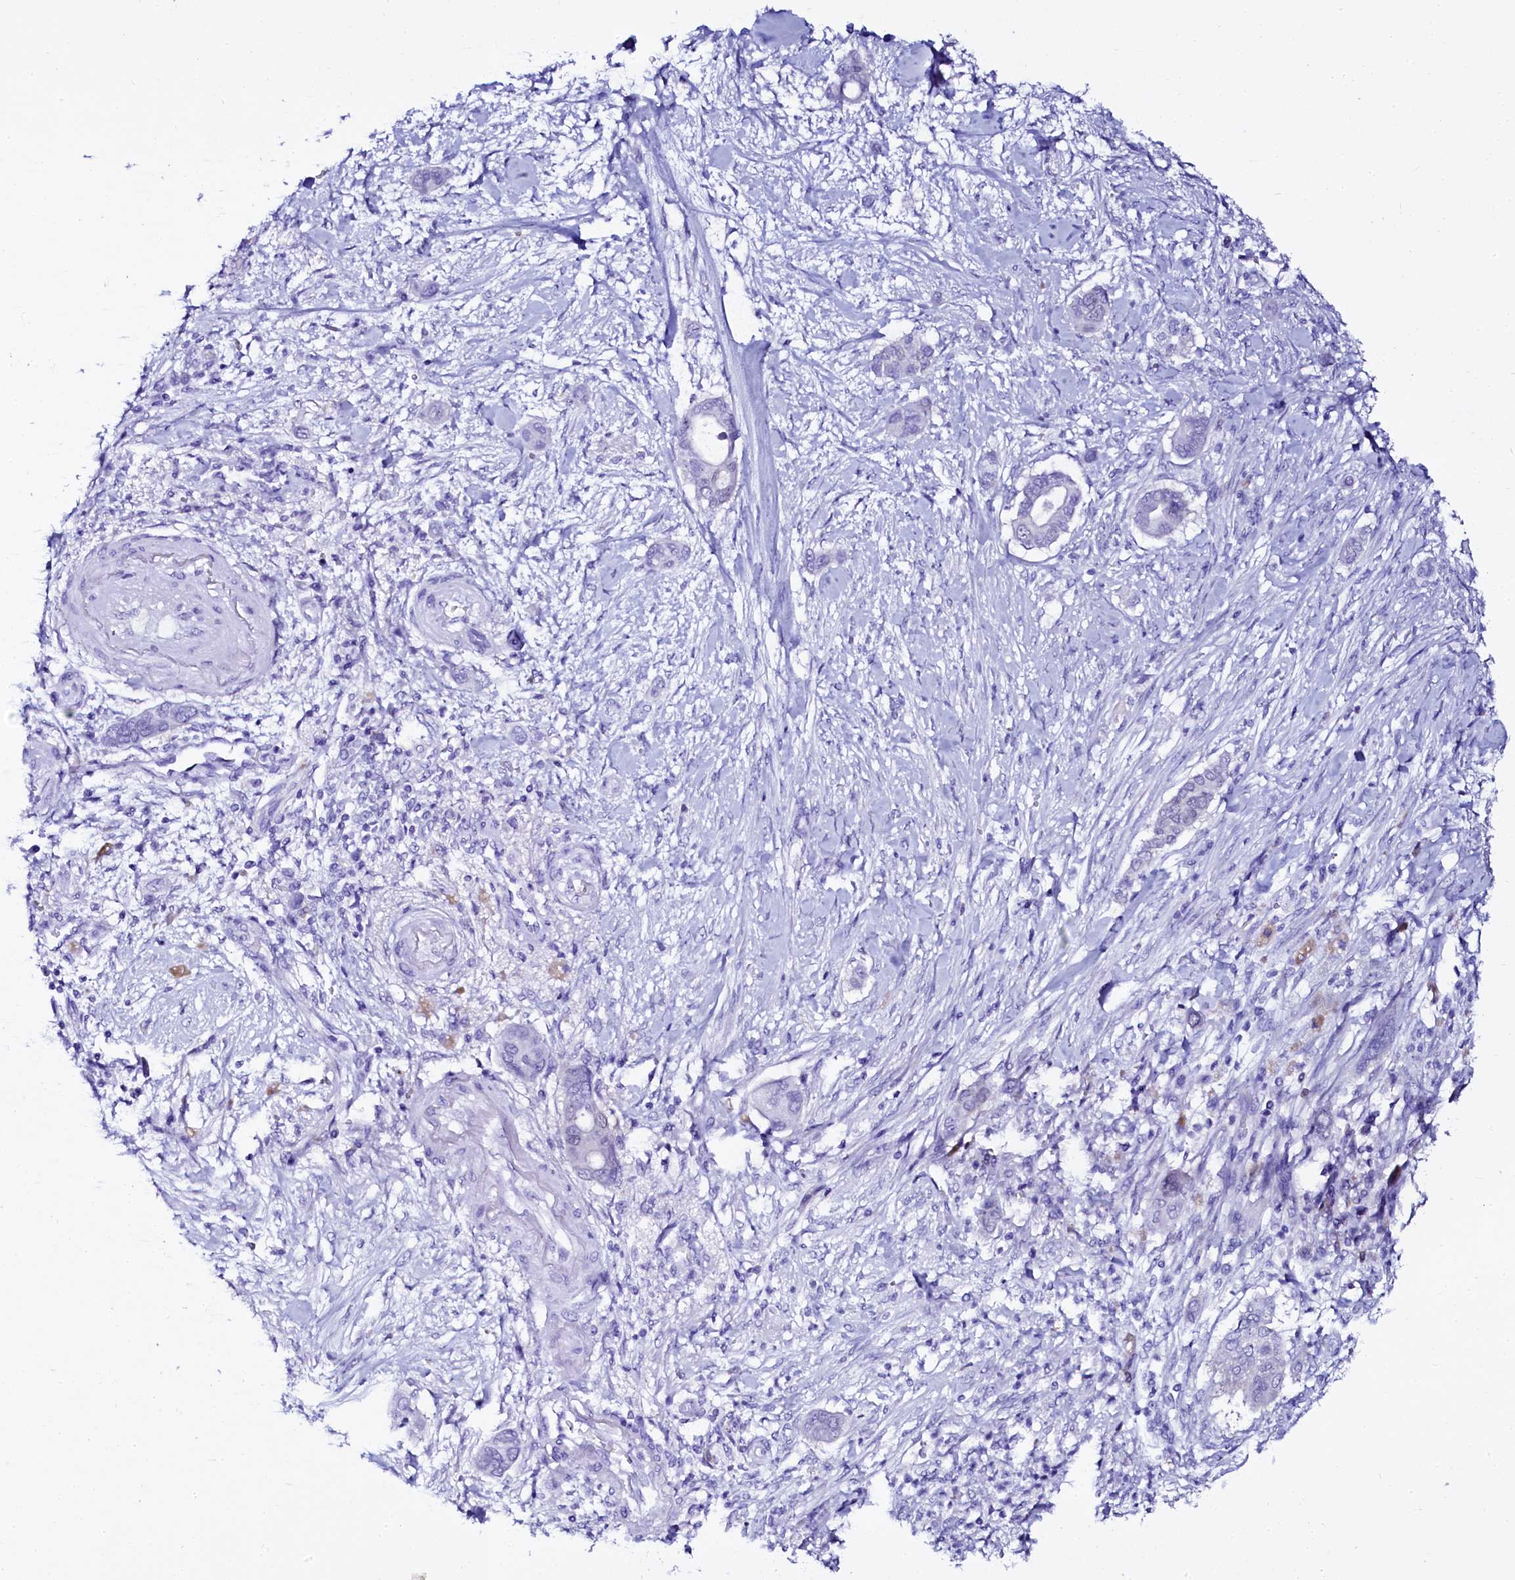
{"staining": {"intensity": "negative", "quantity": "none", "location": "none"}, "tissue": "pancreatic cancer", "cell_type": "Tumor cells", "image_type": "cancer", "snomed": [{"axis": "morphology", "description": "Adenocarcinoma, NOS"}, {"axis": "topography", "description": "Pancreas"}], "caption": "Pancreatic cancer was stained to show a protein in brown. There is no significant positivity in tumor cells. (Brightfield microscopy of DAB IHC at high magnification).", "gene": "SORD", "patient": {"sex": "male", "age": 68}}